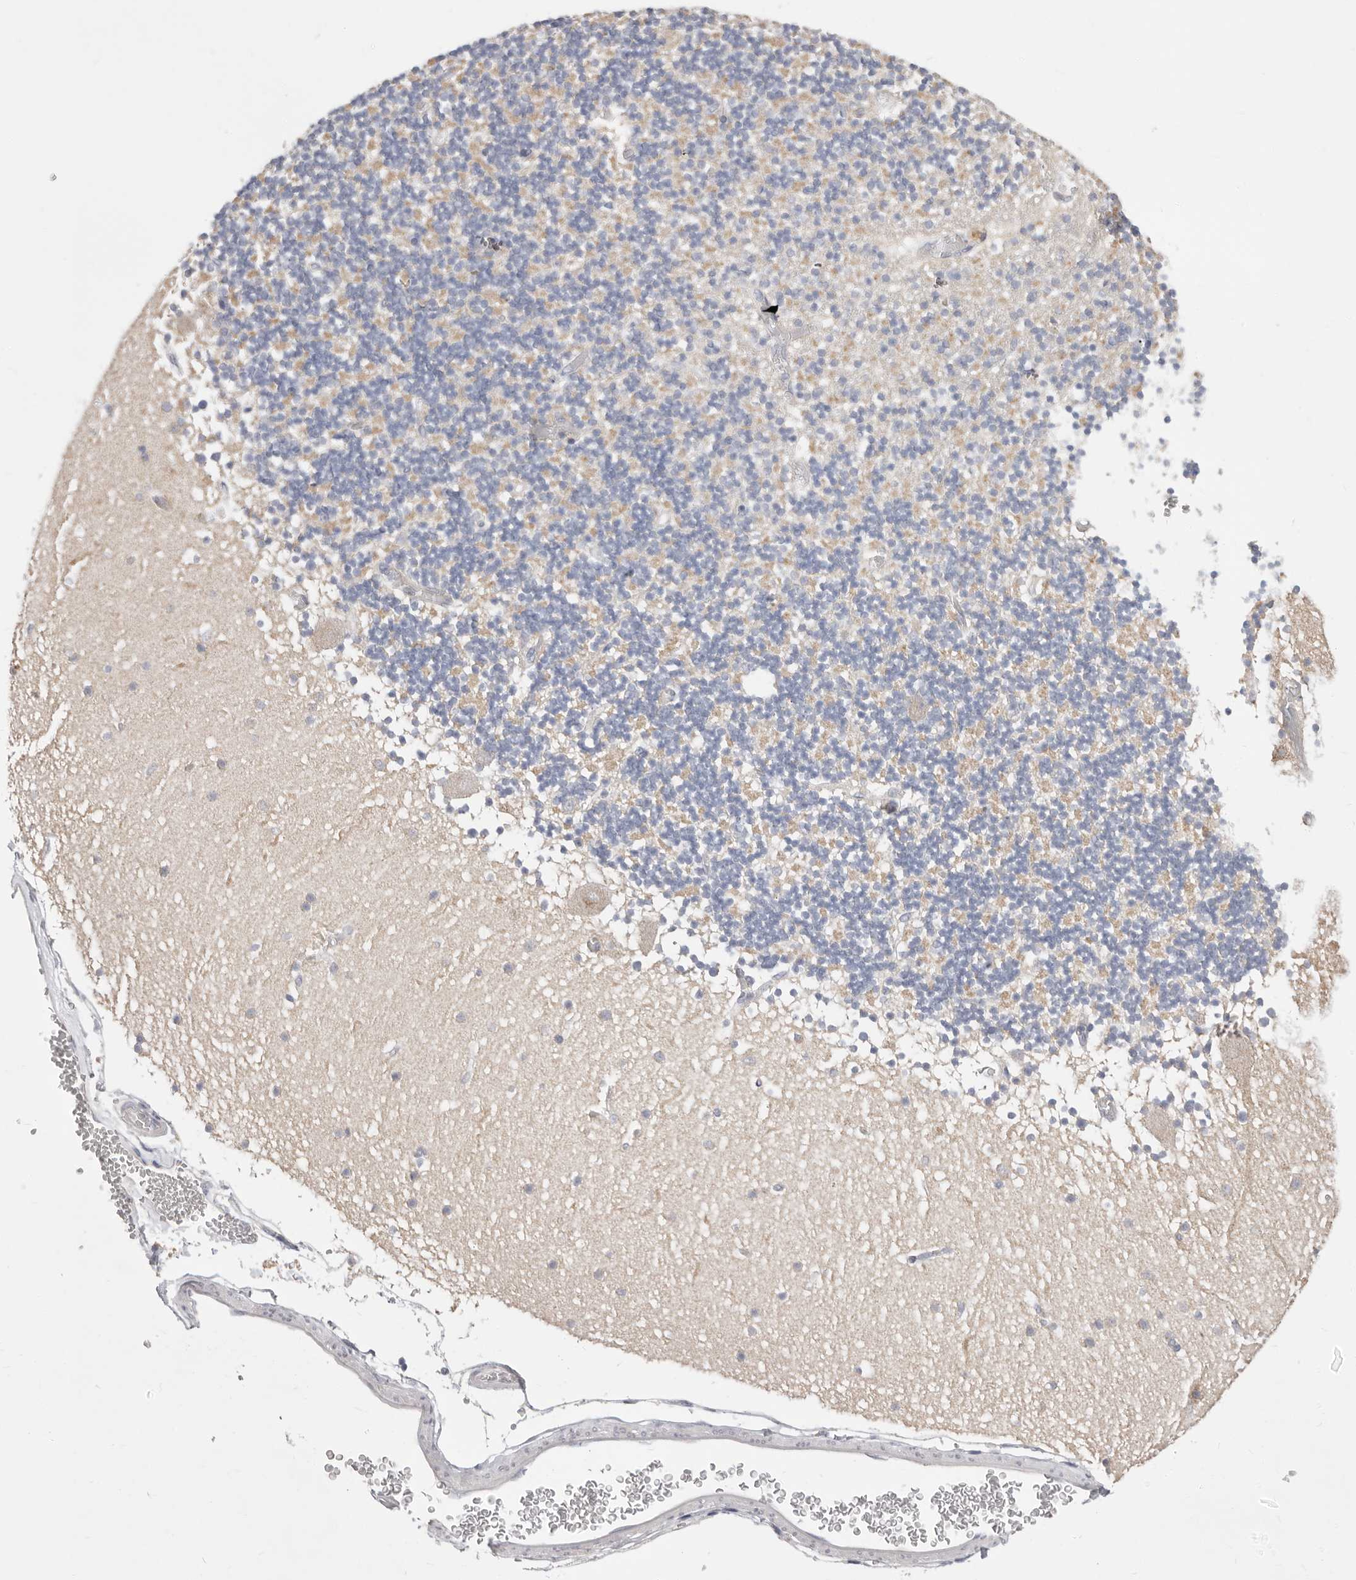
{"staining": {"intensity": "weak", "quantity": "<25%", "location": "cytoplasmic/membranous"}, "tissue": "cerebellum", "cell_type": "Cells in granular layer", "image_type": "normal", "snomed": [{"axis": "morphology", "description": "Normal tissue, NOS"}, {"axis": "topography", "description": "Cerebellum"}], "caption": "This is a photomicrograph of IHC staining of normal cerebellum, which shows no staining in cells in granular layer. The staining is performed using DAB brown chromogen with nuclei counter-stained in using hematoxylin.", "gene": "USH1C", "patient": {"sex": "female", "age": 28}}